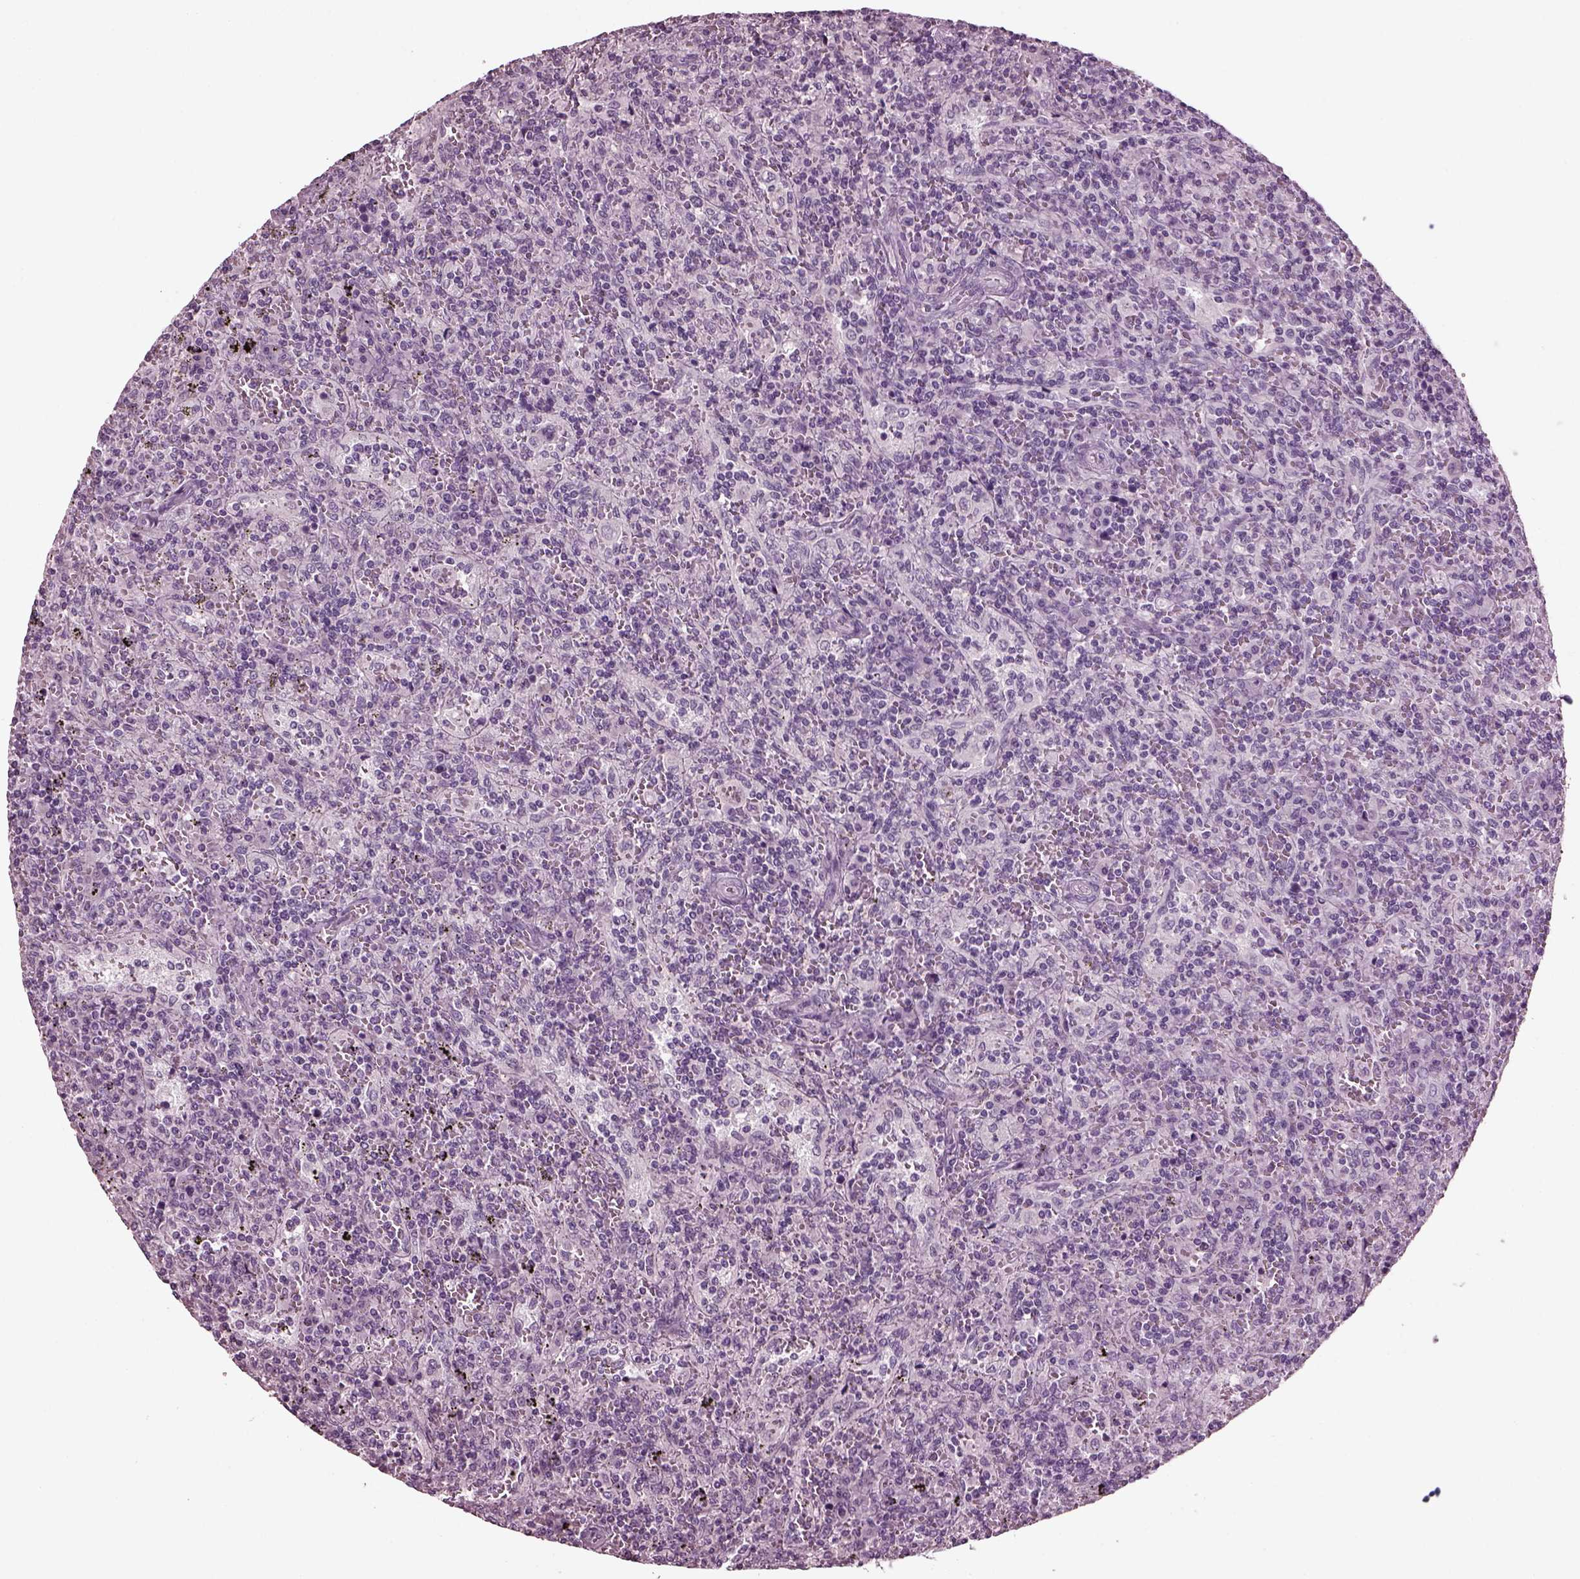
{"staining": {"intensity": "negative", "quantity": "none", "location": "none"}, "tissue": "lymphoma", "cell_type": "Tumor cells", "image_type": "cancer", "snomed": [{"axis": "morphology", "description": "Malignant lymphoma, non-Hodgkin's type, Low grade"}, {"axis": "topography", "description": "Spleen"}], "caption": "IHC of human low-grade malignant lymphoma, non-Hodgkin's type demonstrates no positivity in tumor cells.", "gene": "MIB2", "patient": {"sex": "male", "age": 62}}